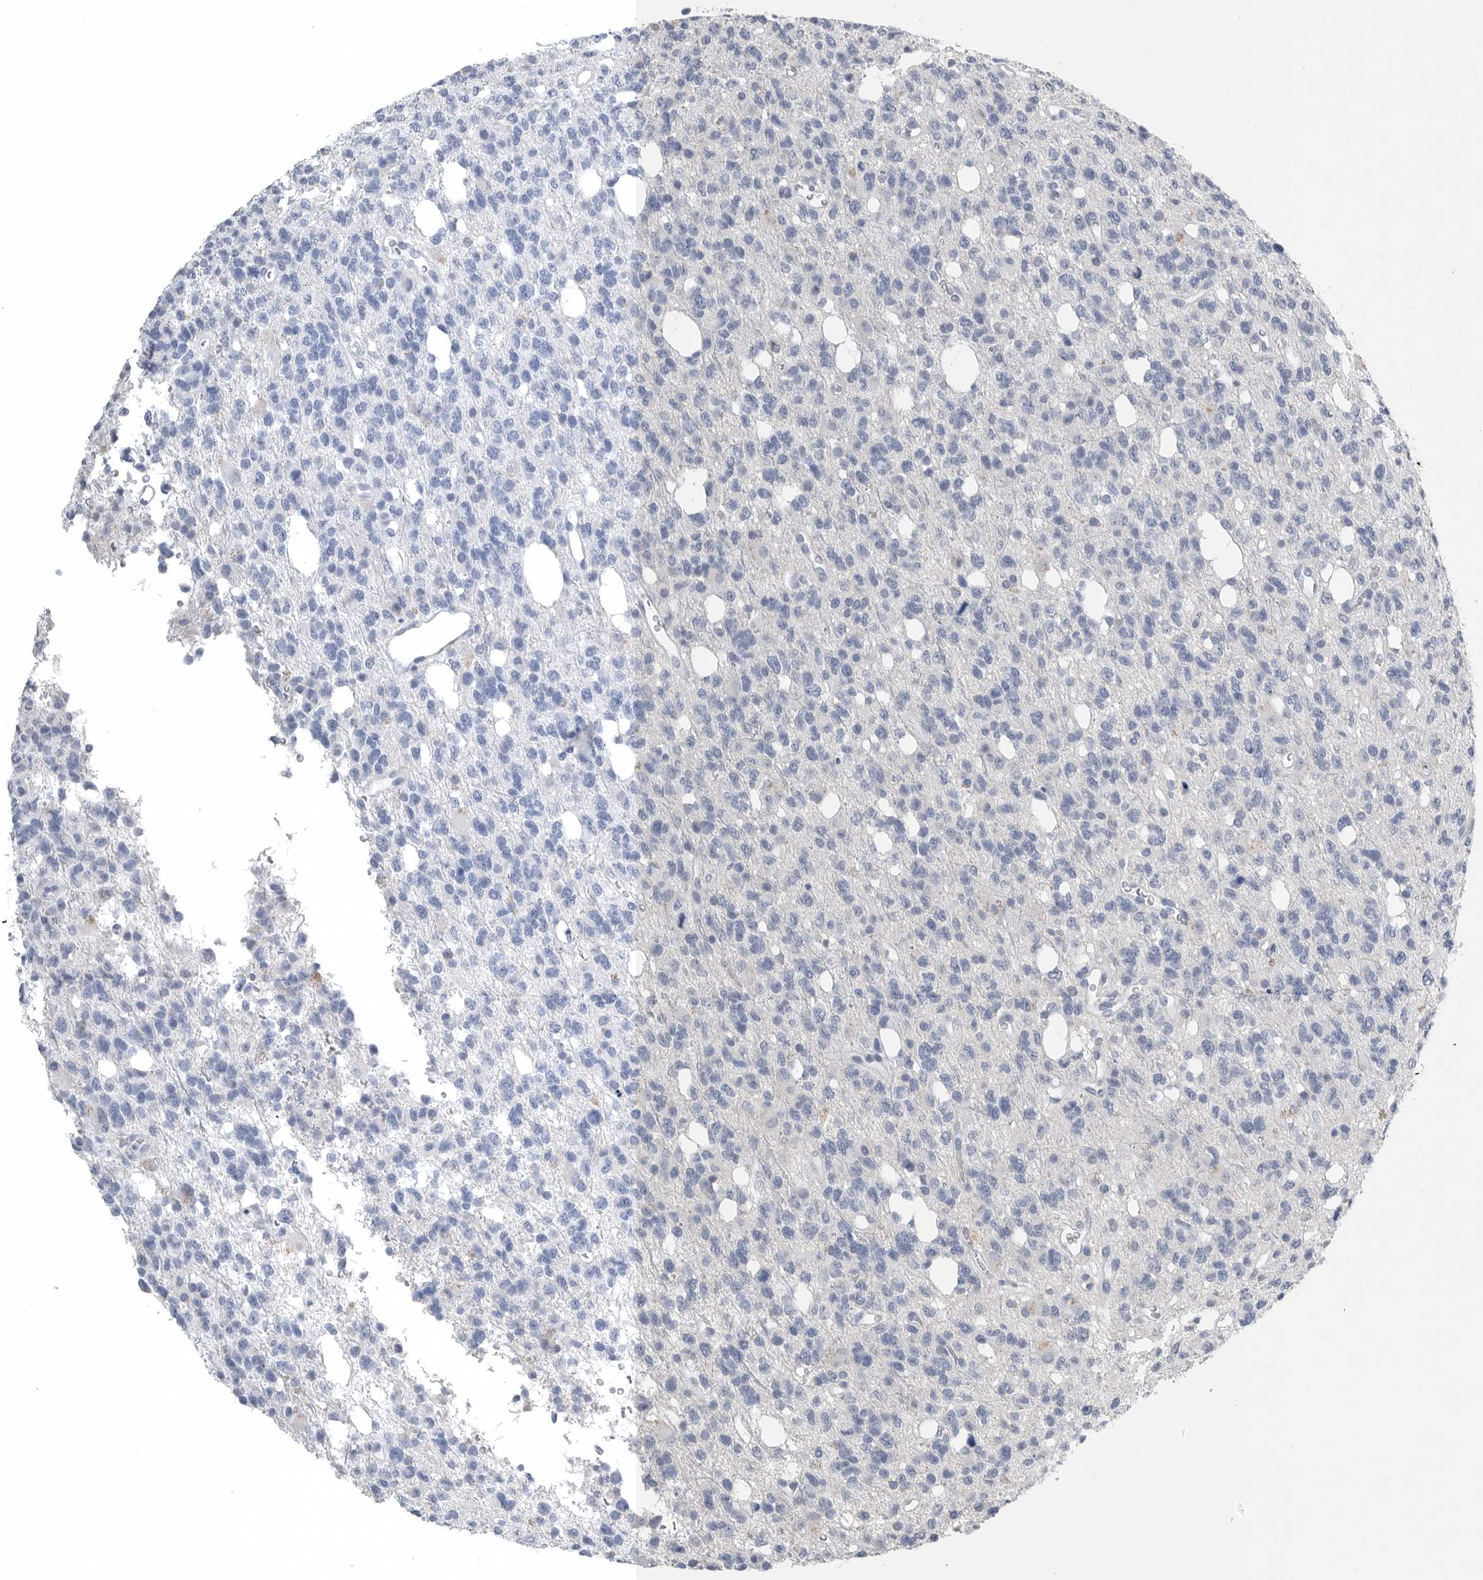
{"staining": {"intensity": "negative", "quantity": "none", "location": "none"}, "tissue": "glioma", "cell_type": "Tumor cells", "image_type": "cancer", "snomed": [{"axis": "morphology", "description": "Glioma, malignant, High grade"}, {"axis": "topography", "description": "Brain"}], "caption": "Tumor cells show no significant protein staining in glioma. (Stains: DAB (3,3'-diaminobenzidine) IHC with hematoxylin counter stain, Microscopy: brightfield microscopy at high magnification).", "gene": "TIMP1", "patient": {"sex": "female", "age": 62}}